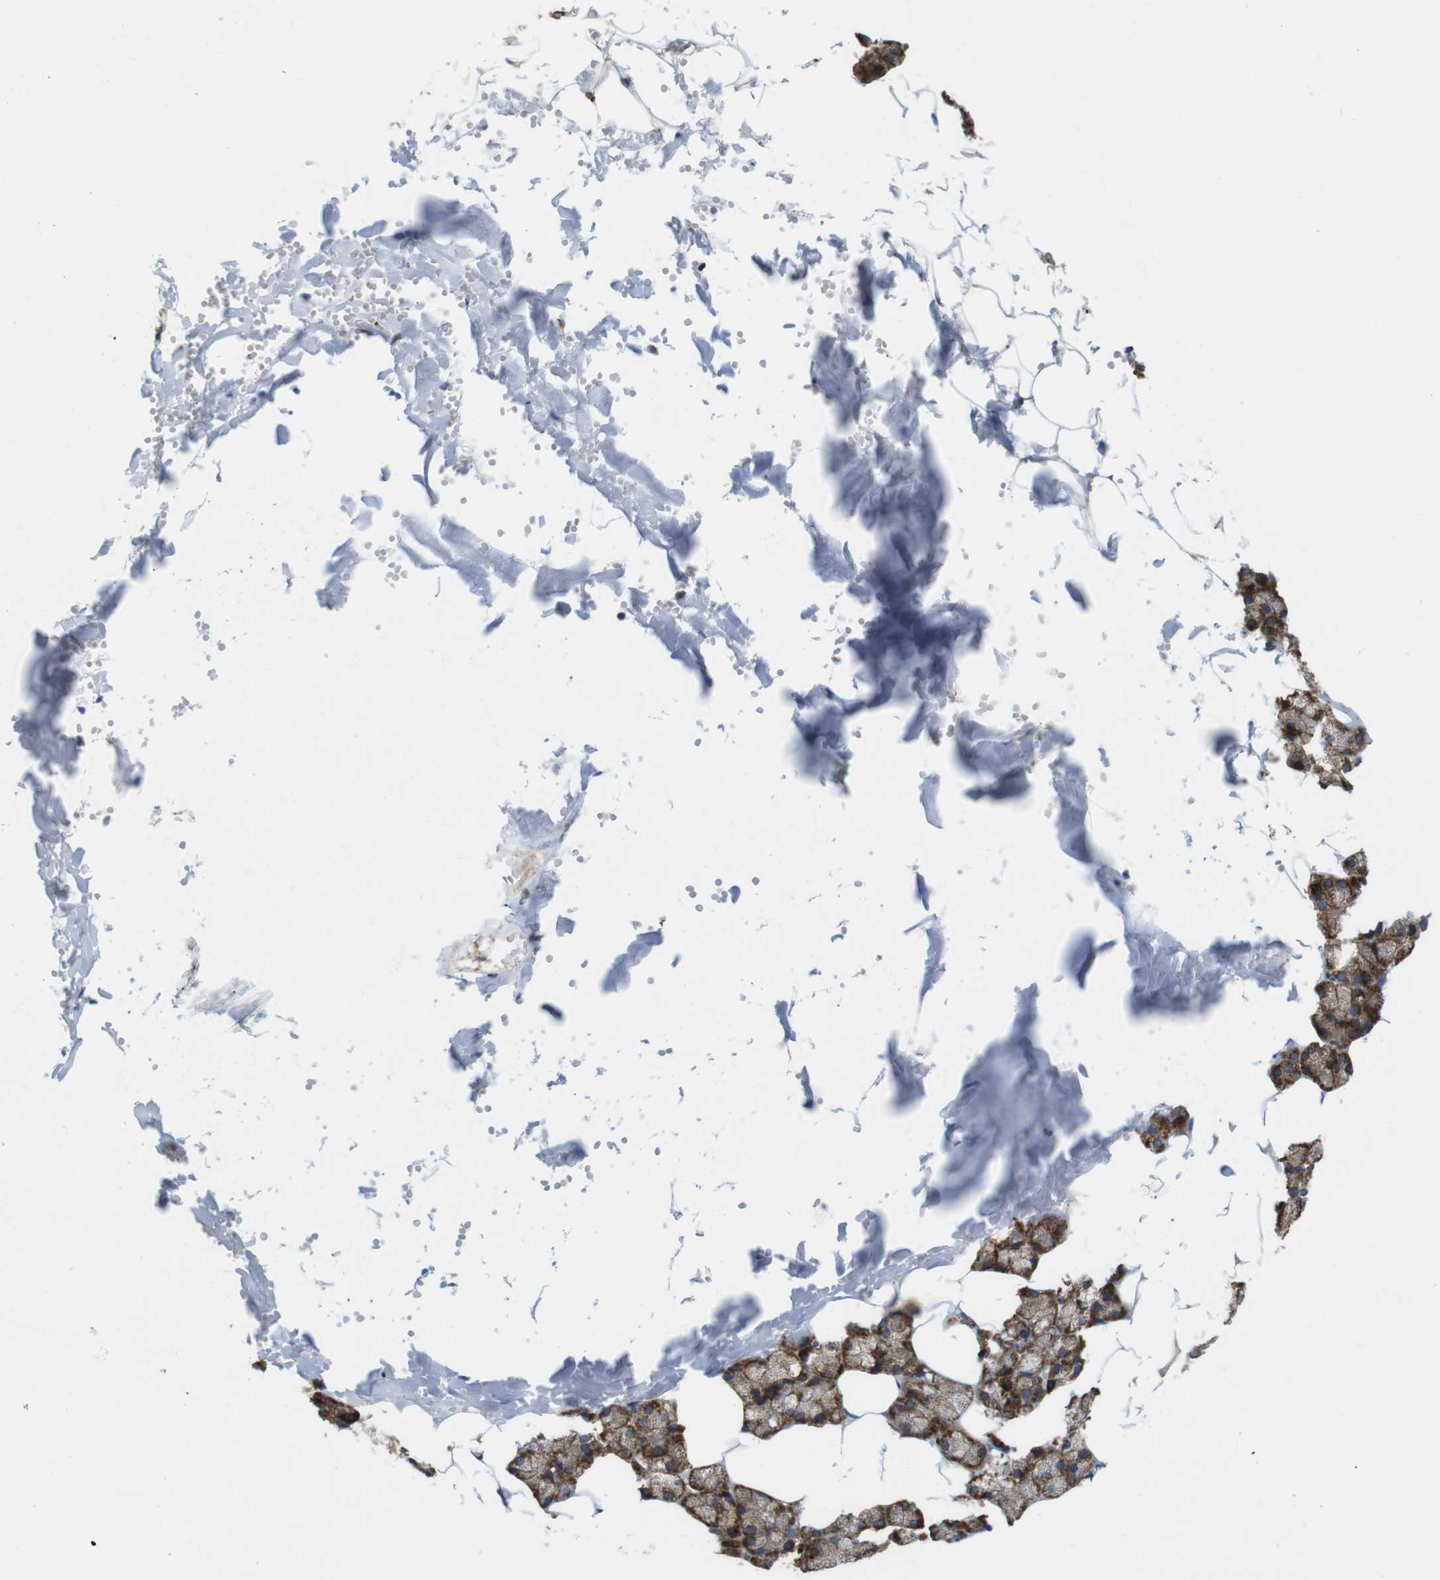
{"staining": {"intensity": "strong", "quantity": ">75%", "location": "cytoplasmic/membranous"}, "tissue": "salivary gland", "cell_type": "Glandular cells", "image_type": "normal", "snomed": [{"axis": "morphology", "description": "Normal tissue, NOS"}, {"axis": "topography", "description": "Salivary gland"}], "caption": "Protein expression analysis of benign salivary gland shows strong cytoplasmic/membranous staining in approximately >75% of glandular cells.", "gene": "UGGT1", "patient": {"sex": "male", "age": 62}}